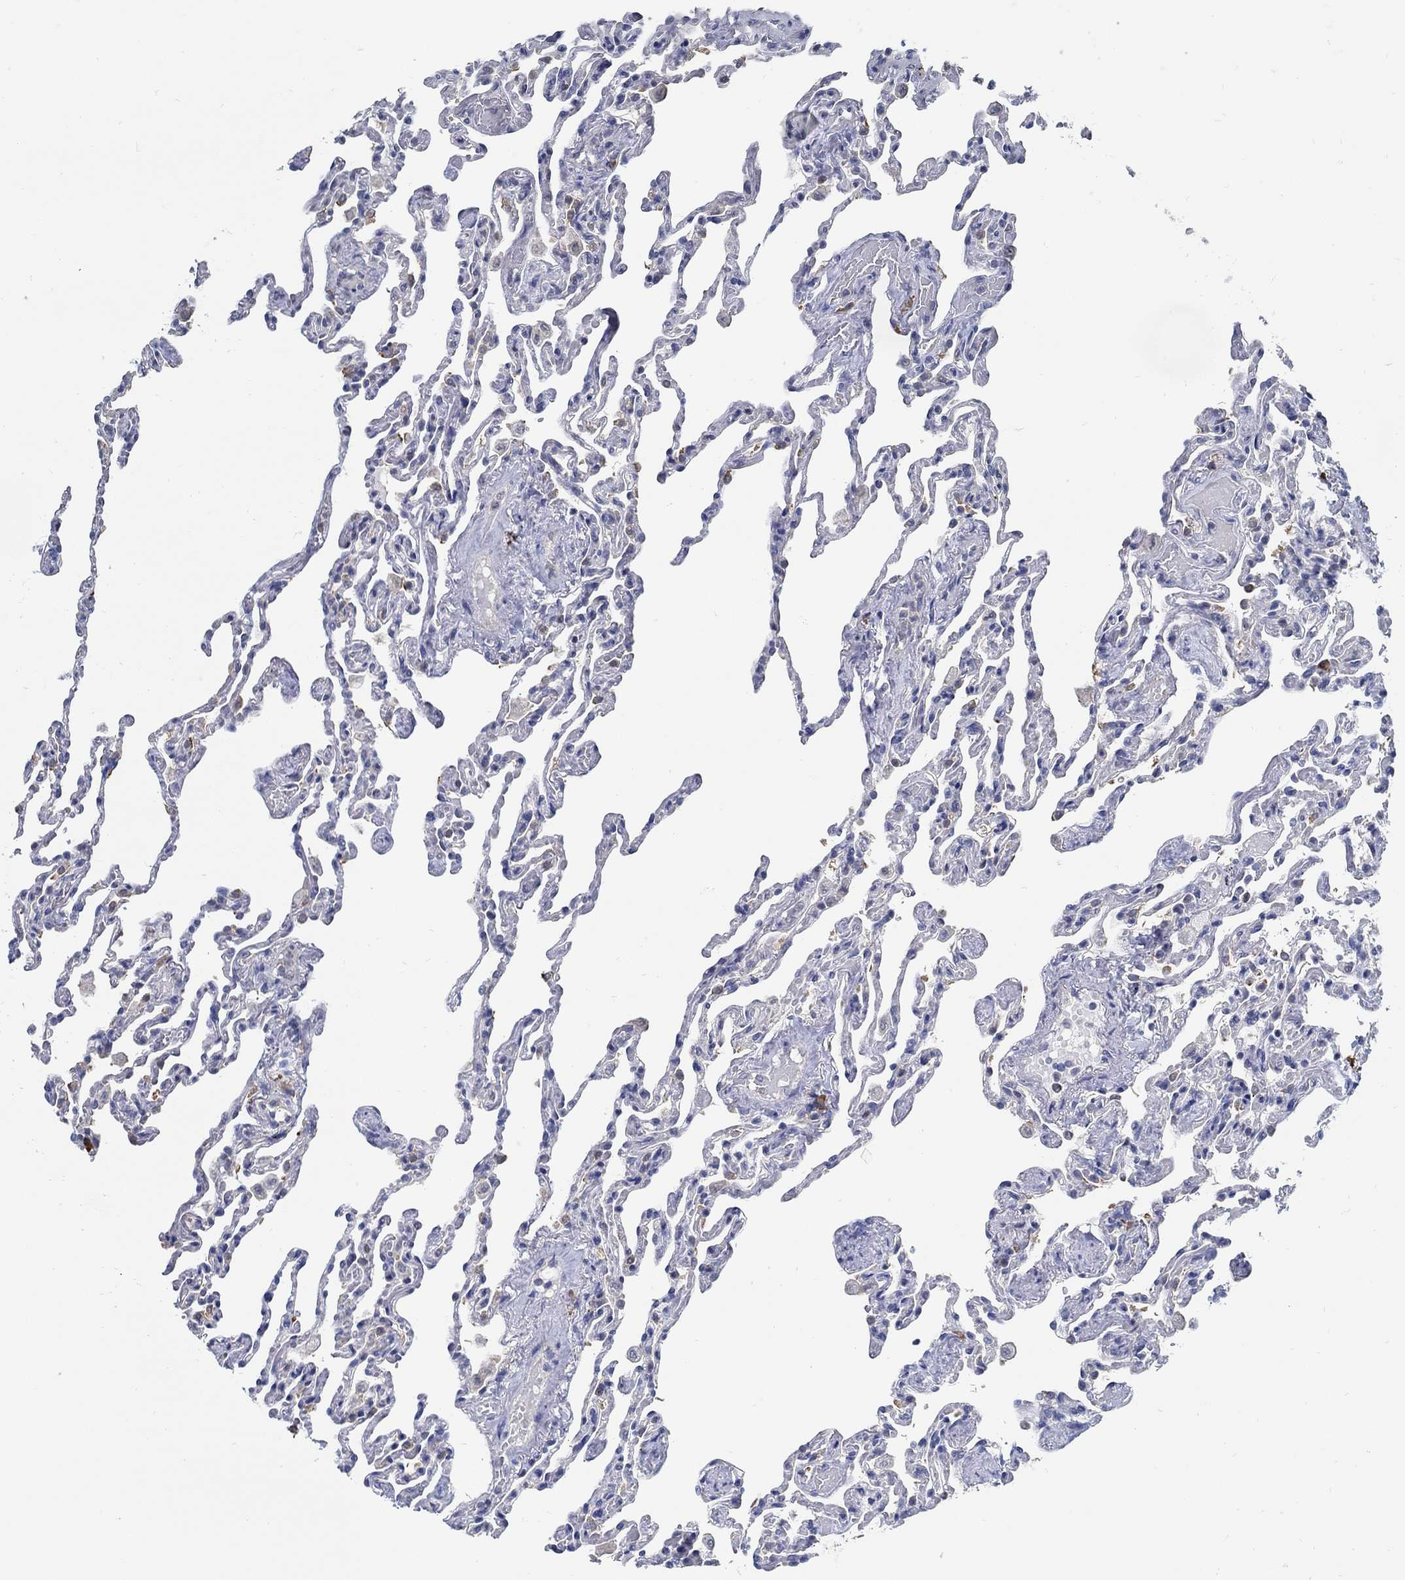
{"staining": {"intensity": "negative", "quantity": "none", "location": "none"}, "tissue": "lung", "cell_type": "Alveolar cells", "image_type": "normal", "snomed": [{"axis": "morphology", "description": "Normal tissue, NOS"}, {"axis": "topography", "description": "Lung"}], "caption": "There is no significant expression in alveolar cells of lung. (Stains: DAB immunohistochemistry with hematoxylin counter stain, Microscopy: brightfield microscopy at high magnification).", "gene": "PCDH11X", "patient": {"sex": "female", "age": 43}}